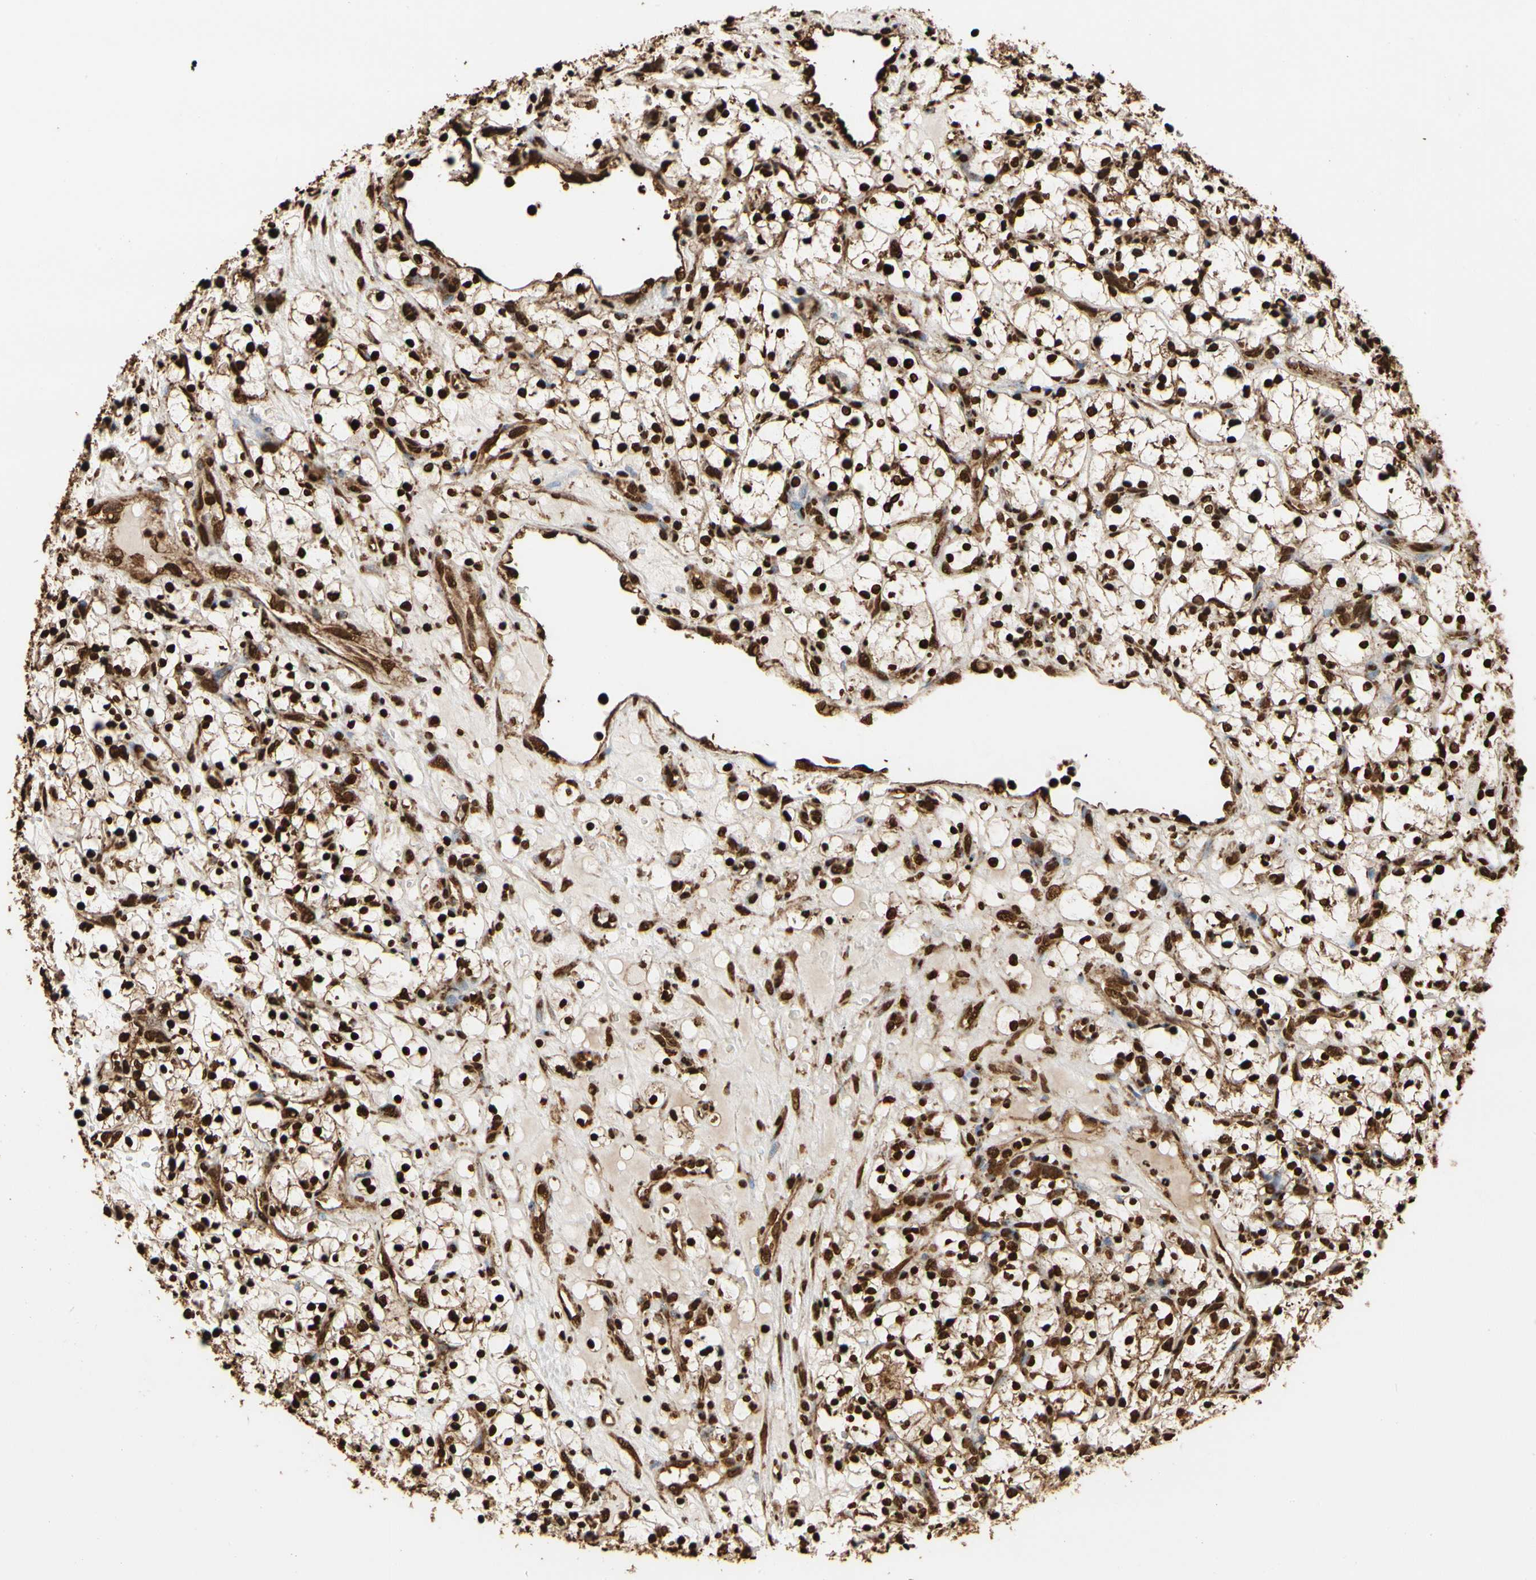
{"staining": {"intensity": "strong", "quantity": ">75%", "location": "cytoplasmic/membranous,nuclear"}, "tissue": "renal cancer", "cell_type": "Tumor cells", "image_type": "cancer", "snomed": [{"axis": "morphology", "description": "Adenocarcinoma, NOS"}, {"axis": "topography", "description": "Kidney"}], "caption": "Brown immunohistochemical staining in human renal cancer demonstrates strong cytoplasmic/membranous and nuclear staining in about >75% of tumor cells.", "gene": "HNRNPK", "patient": {"sex": "female", "age": 69}}